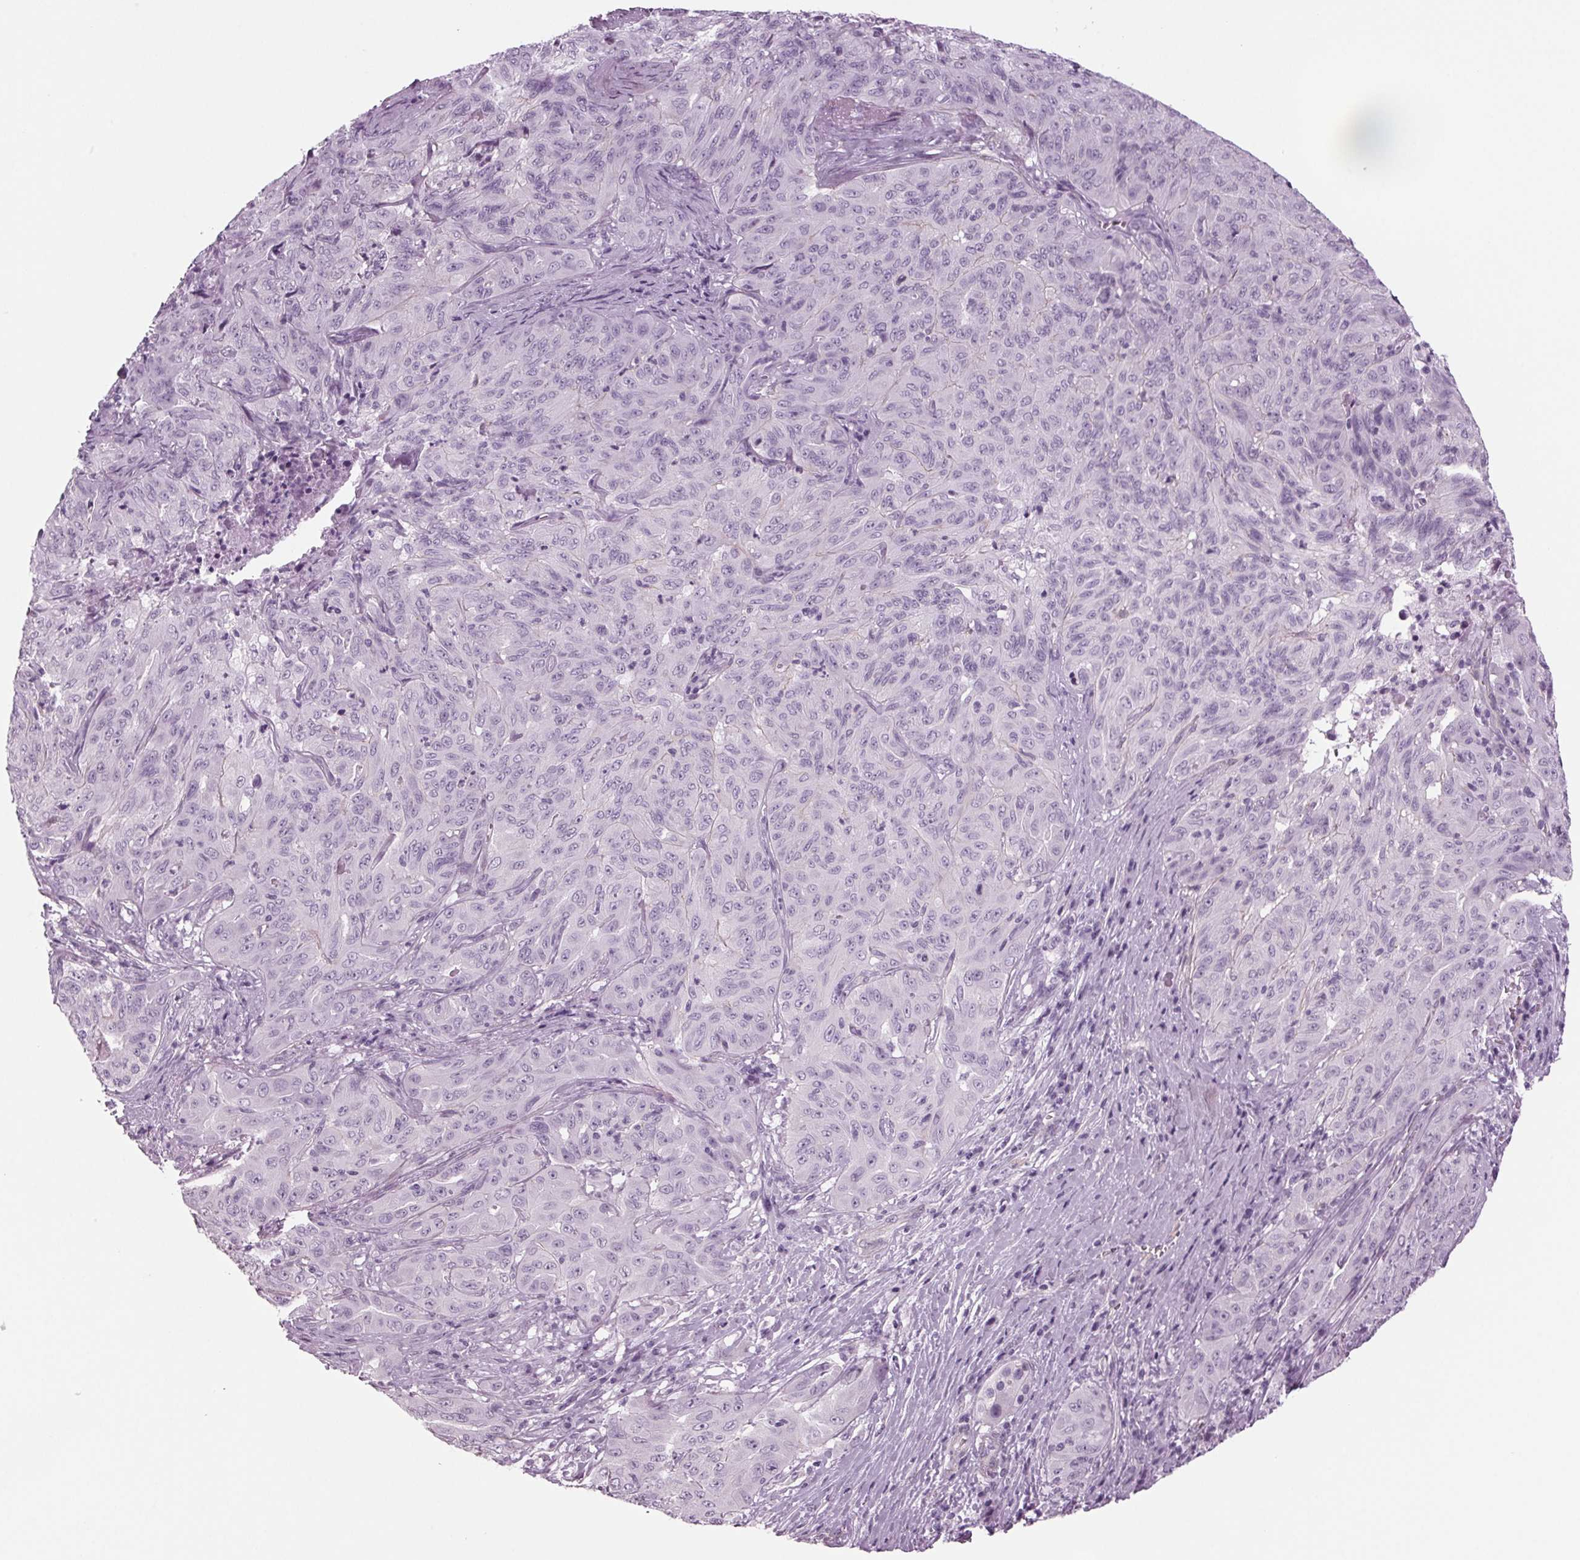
{"staining": {"intensity": "negative", "quantity": "none", "location": "none"}, "tissue": "pancreatic cancer", "cell_type": "Tumor cells", "image_type": "cancer", "snomed": [{"axis": "morphology", "description": "Adenocarcinoma, NOS"}, {"axis": "topography", "description": "Pancreas"}], "caption": "The image exhibits no significant expression in tumor cells of pancreatic cancer. (Stains: DAB (3,3'-diaminobenzidine) immunohistochemistry with hematoxylin counter stain, Microscopy: brightfield microscopy at high magnification).", "gene": "BHLHE22", "patient": {"sex": "male", "age": 63}}